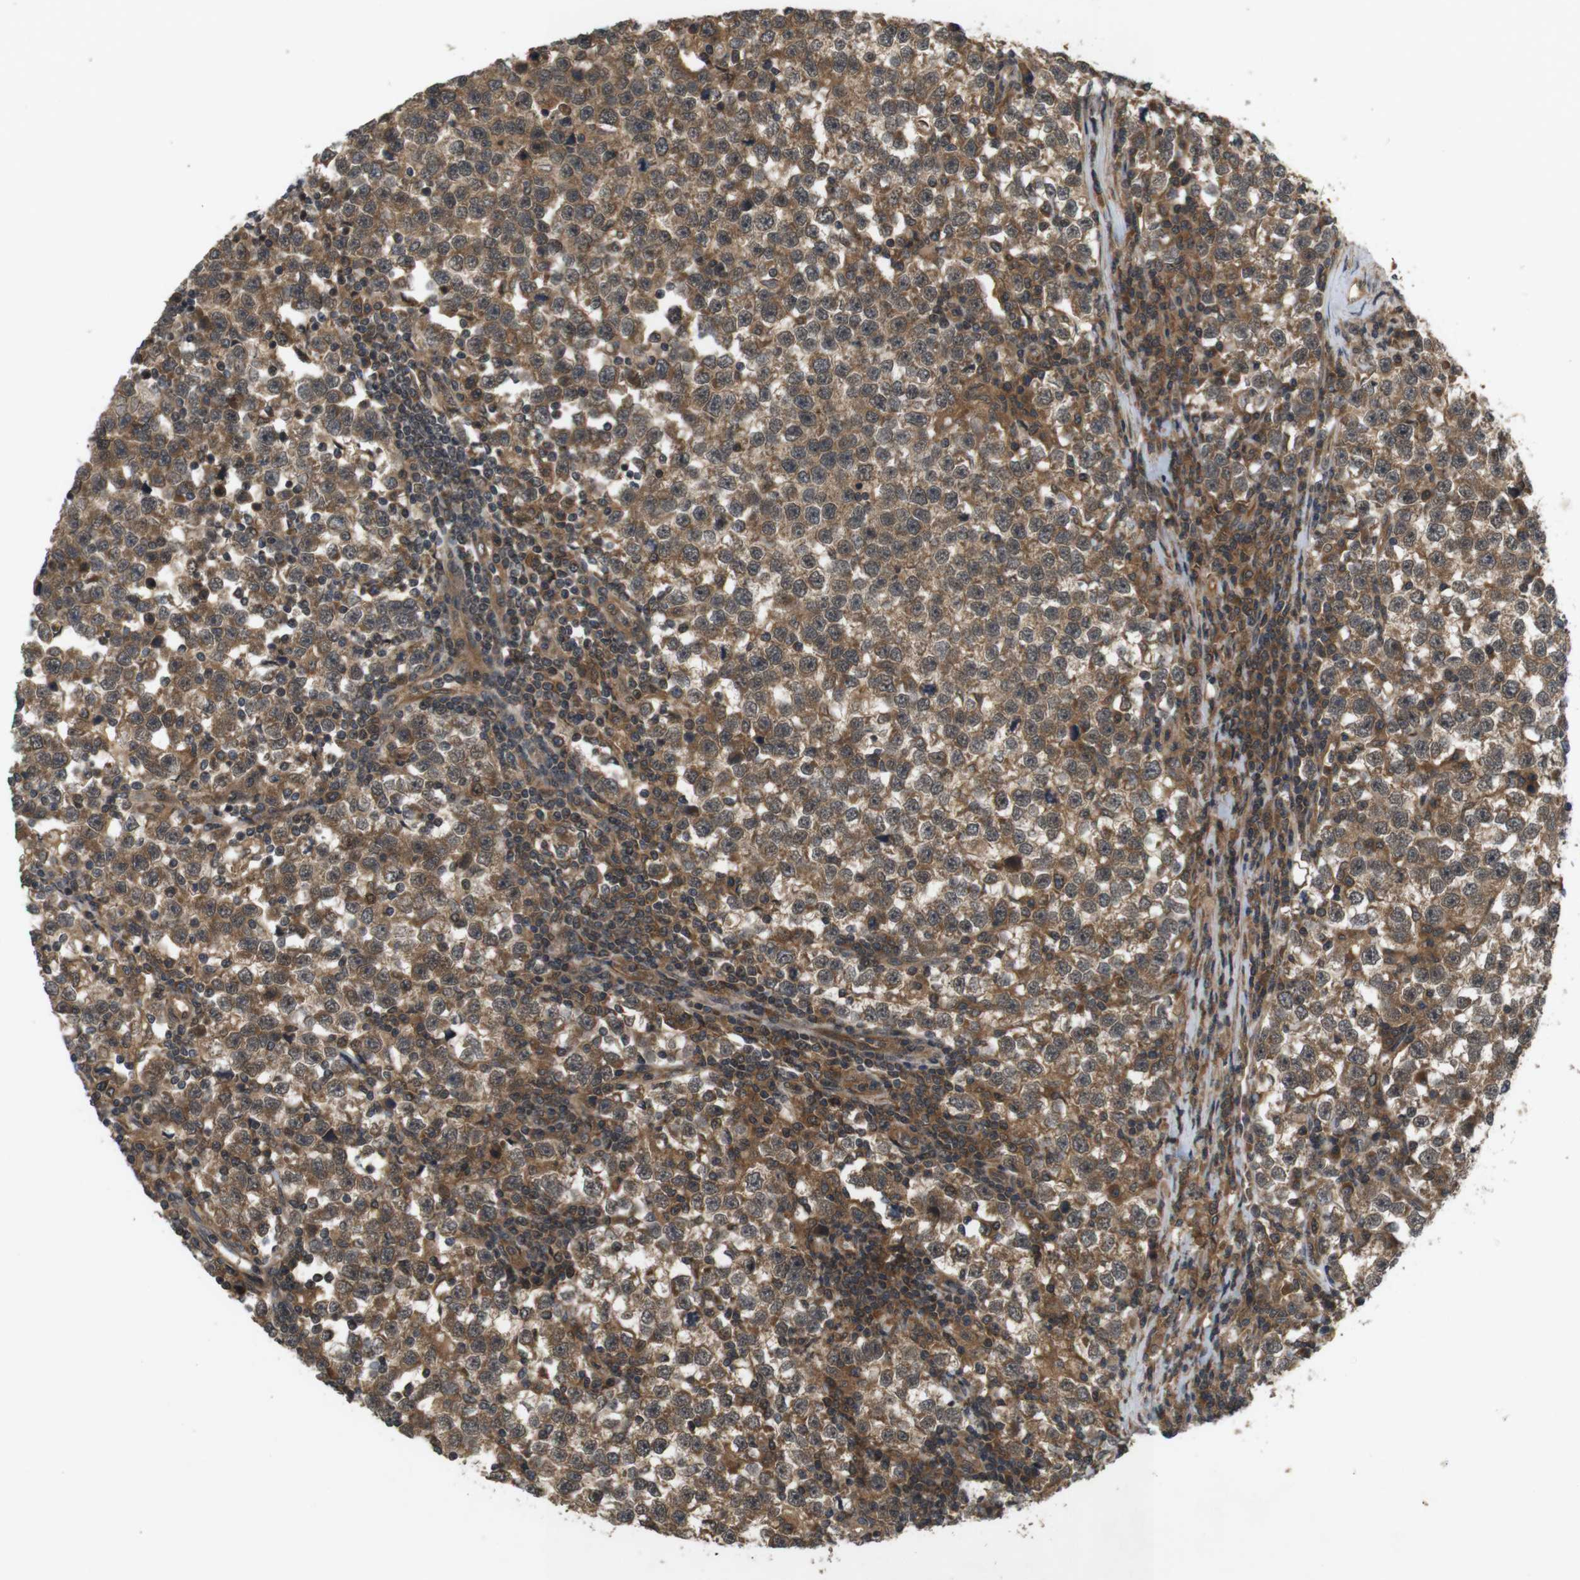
{"staining": {"intensity": "moderate", "quantity": ">75%", "location": "cytoplasmic/membranous"}, "tissue": "testis cancer", "cell_type": "Tumor cells", "image_type": "cancer", "snomed": [{"axis": "morphology", "description": "Seminoma, NOS"}, {"axis": "topography", "description": "Testis"}], "caption": "Moderate cytoplasmic/membranous positivity is present in approximately >75% of tumor cells in testis cancer (seminoma).", "gene": "NFKBIE", "patient": {"sex": "male", "age": 43}}